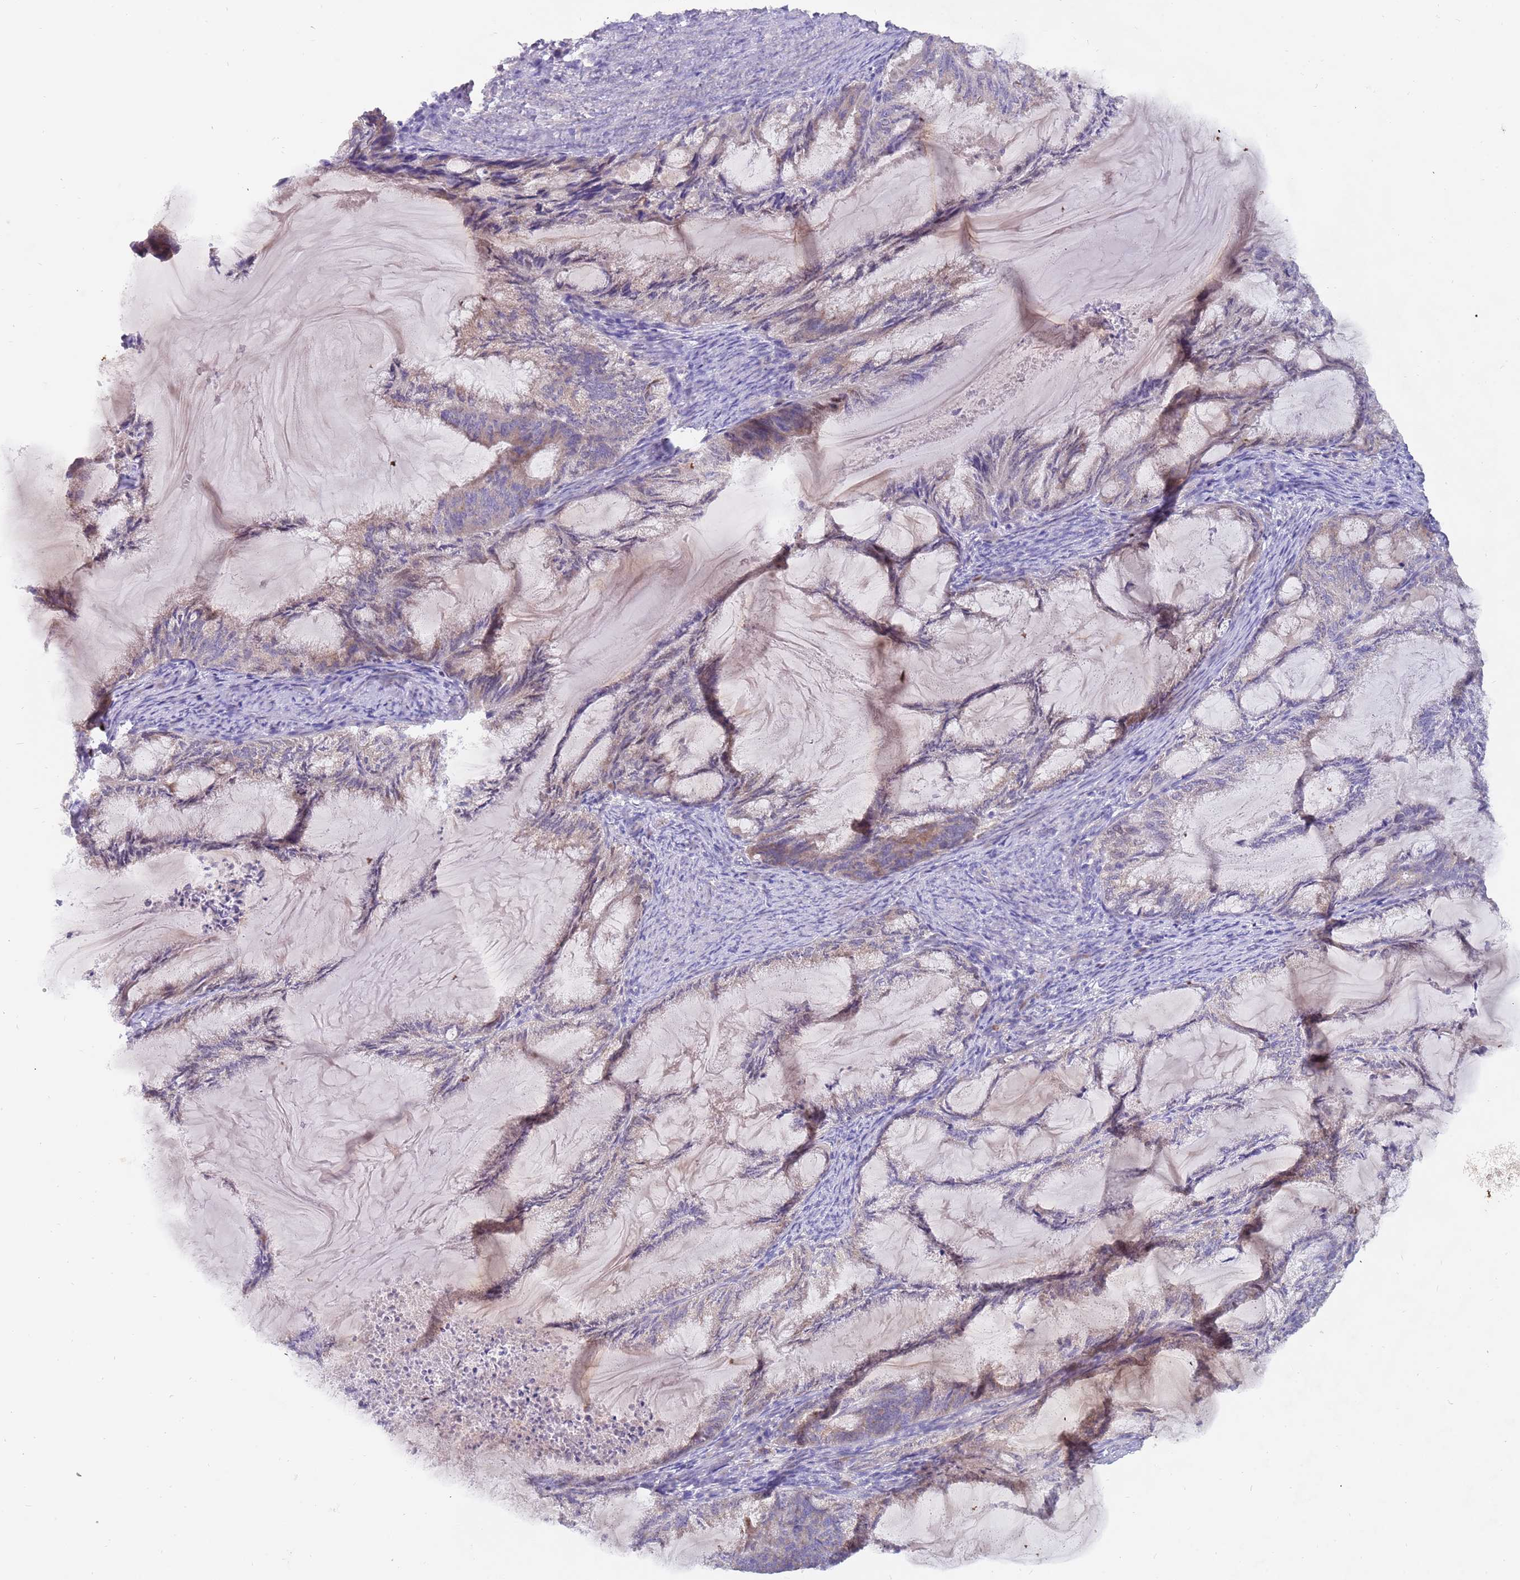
{"staining": {"intensity": "weak", "quantity": "<25%", "location": "cytoplasmic/membranous"}, "tissue": "endometrial cancer", "cell_type": "Tumor cells", "image_type": "cancer", "snomed": [{"axis": "morphology", "description": "Adenocarcinoma, NOS"}, {"axis": "topography", "description": "Endometrium"}], "caption": "This photomicrograph is of endometrial adenocarcinoma stained with immunohistochemistry to label a protein in brown with the nuclei are counter-stained blue. There is no staining in tumor cells.", "gene": "ZNF746", "patient": {"sex": "female", "age": 86}}